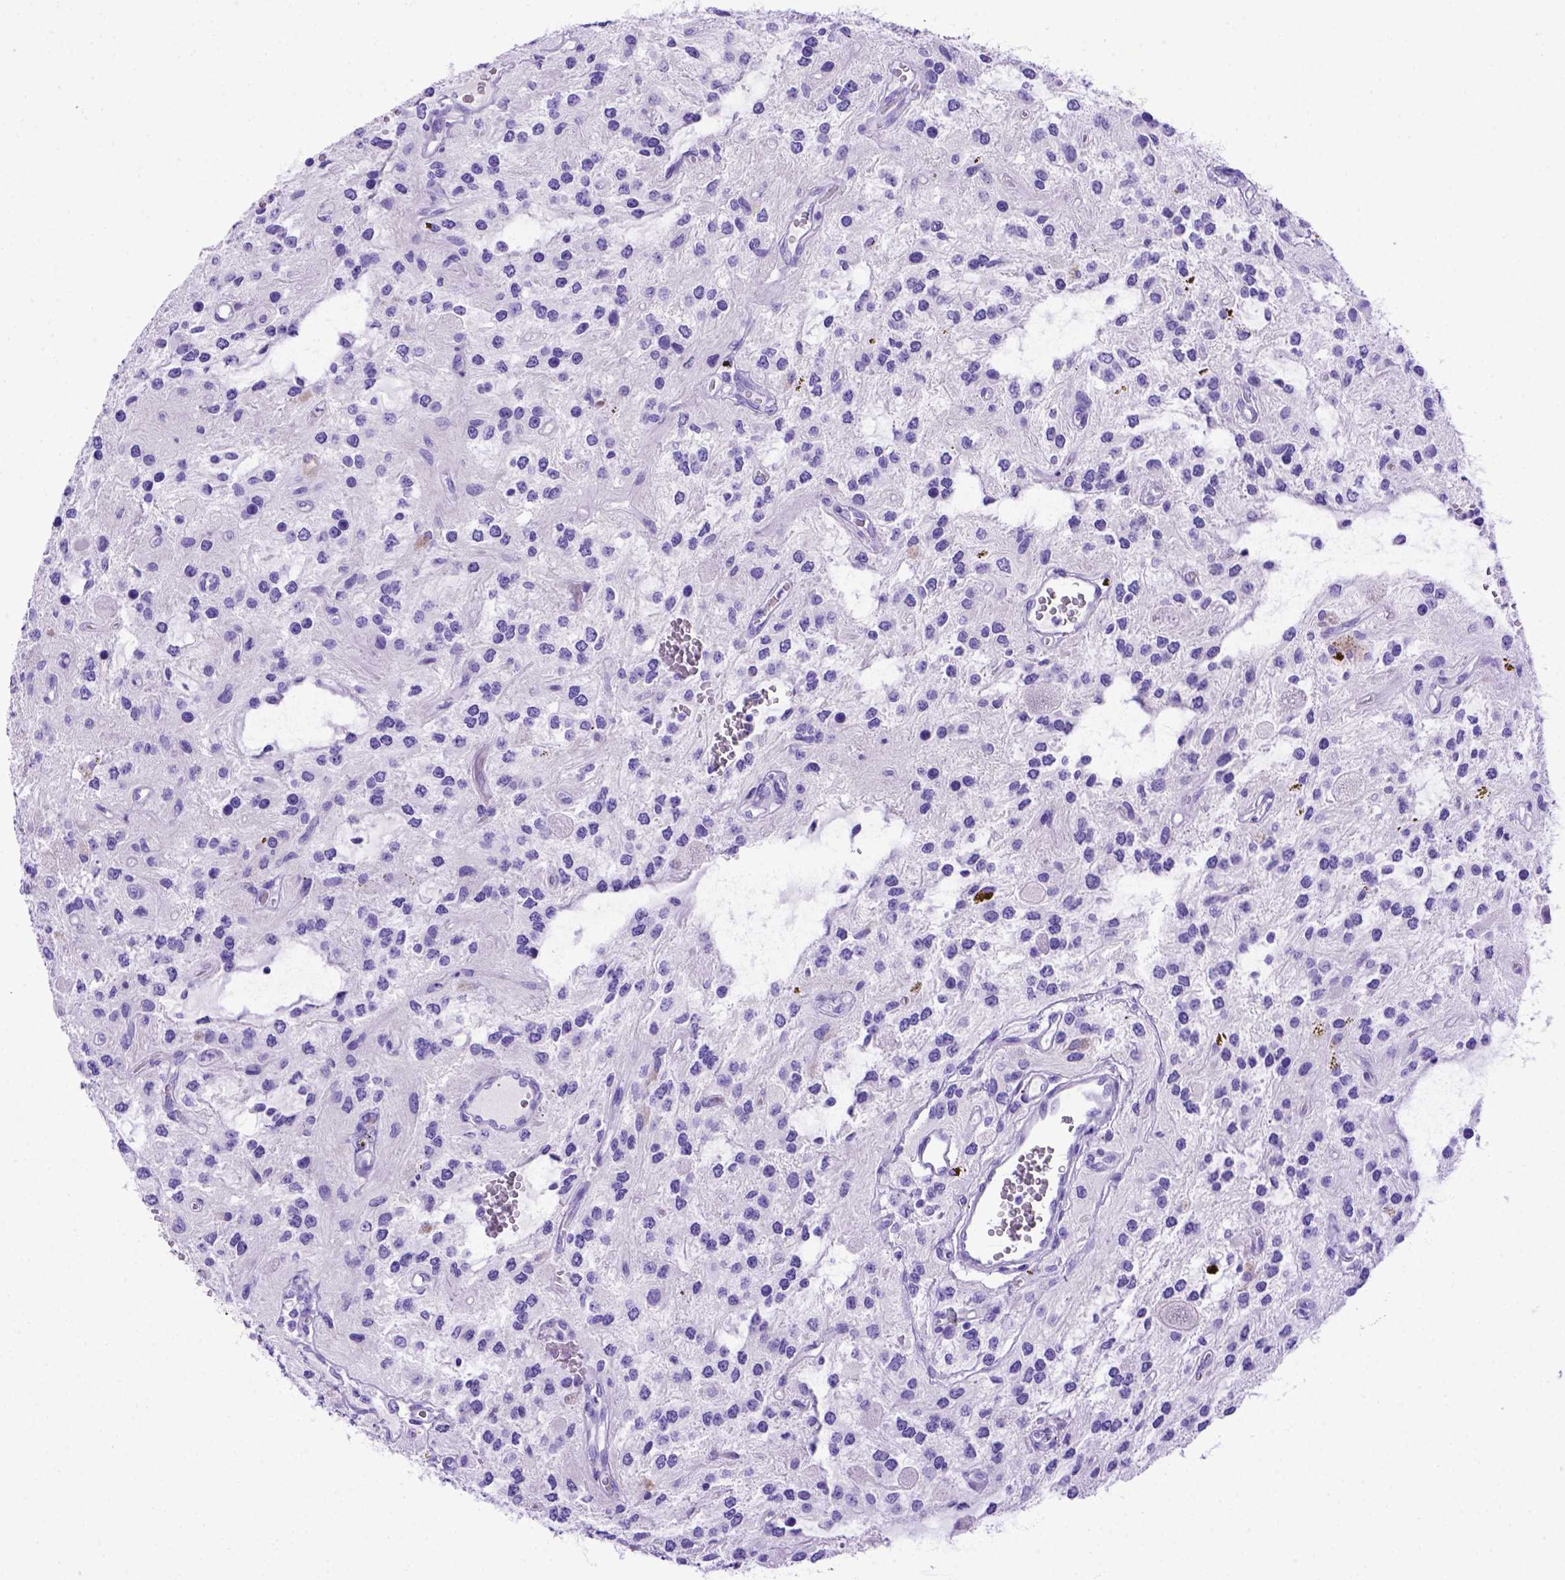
{"staining": {"intensity": "negative", "quantity": "none", "location": "none"}, "tissue": "glioma", "cell_type": "Tumor cells", "image_type": "cancer", "snomed": [{"axis": "morphology", "description": "Glioma, malignant, Low grade"}, {"axis": "topography", "description": "Cerebellum"}], "caption": "This is an immunohistochemistry image of human glioma. There is no positivity in tumor cells.", "gene": "MEOX2", "patient": {"sex": "female", "age": 14}}